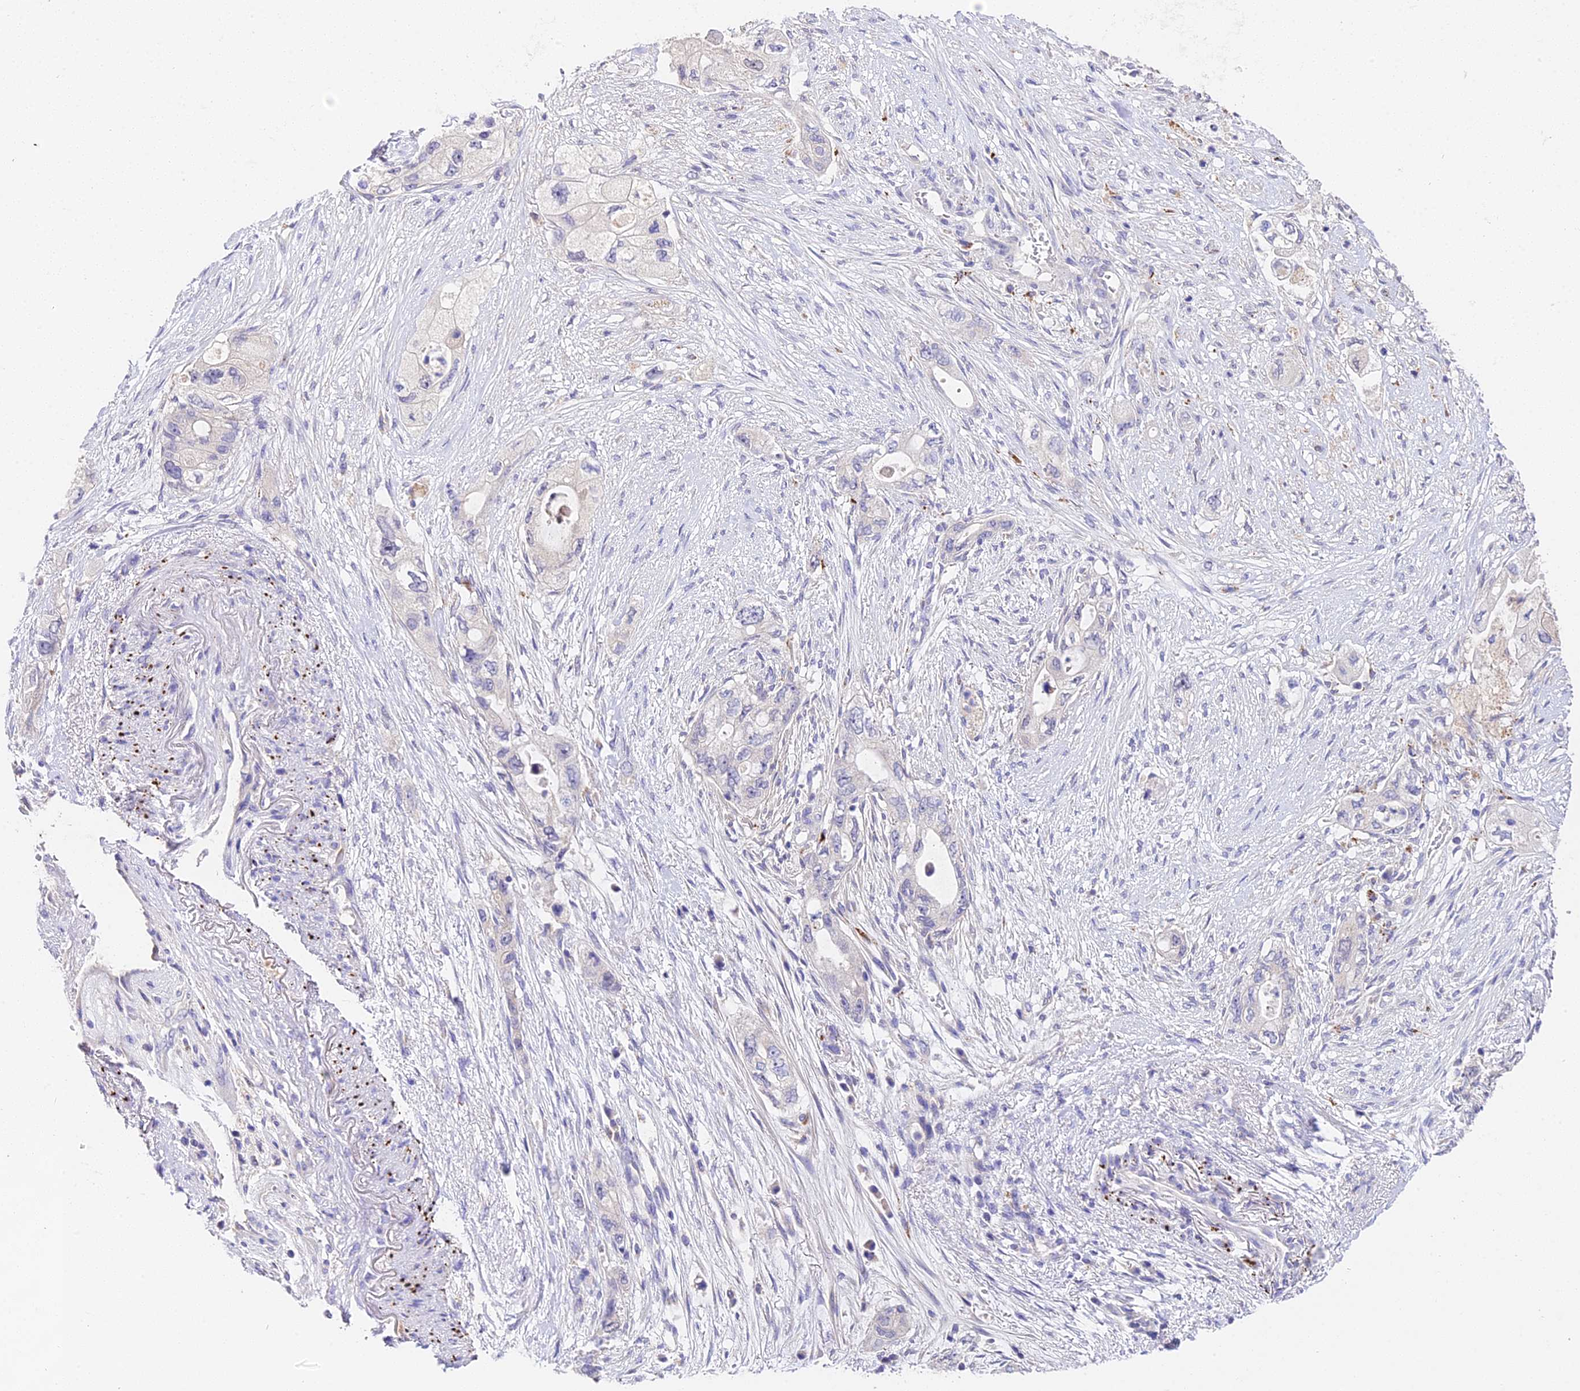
{"staining": {"intensity": "negative", "quantity": "none", "location": "none"}, "tissue": "pancreatic cancer", "cell_type": "Tumor cells", "image_type": "cancer", "snomed": [{"axis": "morphology", "description": "Adenocarcinoma, NOS"}, {"axis": "topography", "description": "Pancreas"}], "caption": "Tumor cells are negative for brown protein staining in pancreatic cancer.", "gene": "LYPD6", "patient": {"sex": "female", "age": 73}}